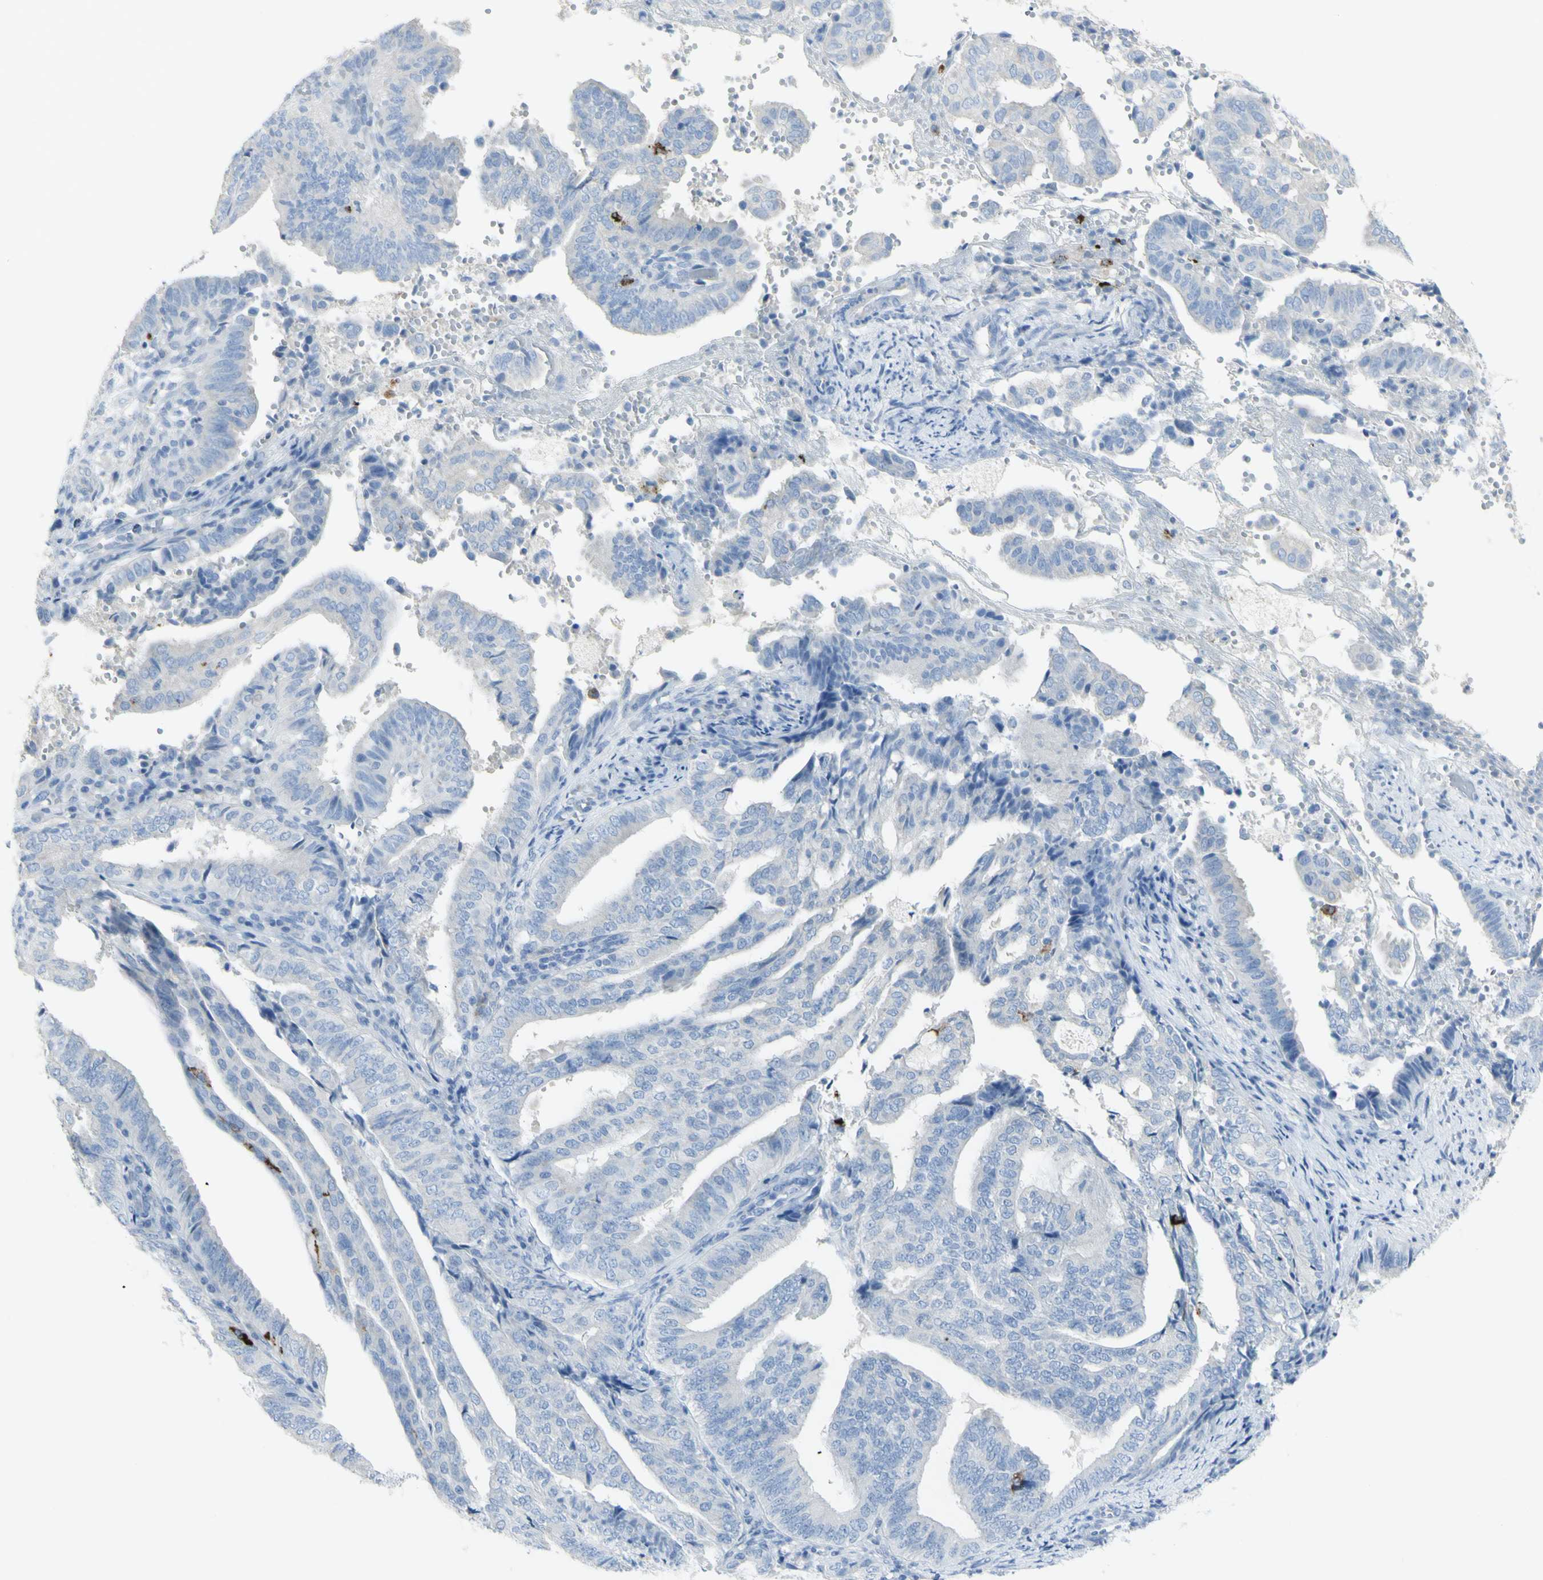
{"staining": {"intensity": "negative", "quantity": "none", "location": "none"}, "tissue": "endometrial cancer", "cell_type": "Tumor cells", "image_type": "cancer", "snomed": [{"axis": "morphology", "description": "Adenocarcinoma, NOS"}, {"axis": "topography", "description": "Endometrium"}], "caption": "IHC photomicrograph of neoplastic tissue: endometrial adenocarcinoma stained with DAB reveals no significant protein staining in tumor cells.", "gene": "CD207", "patient": {"sex": "female", "age": 58}}